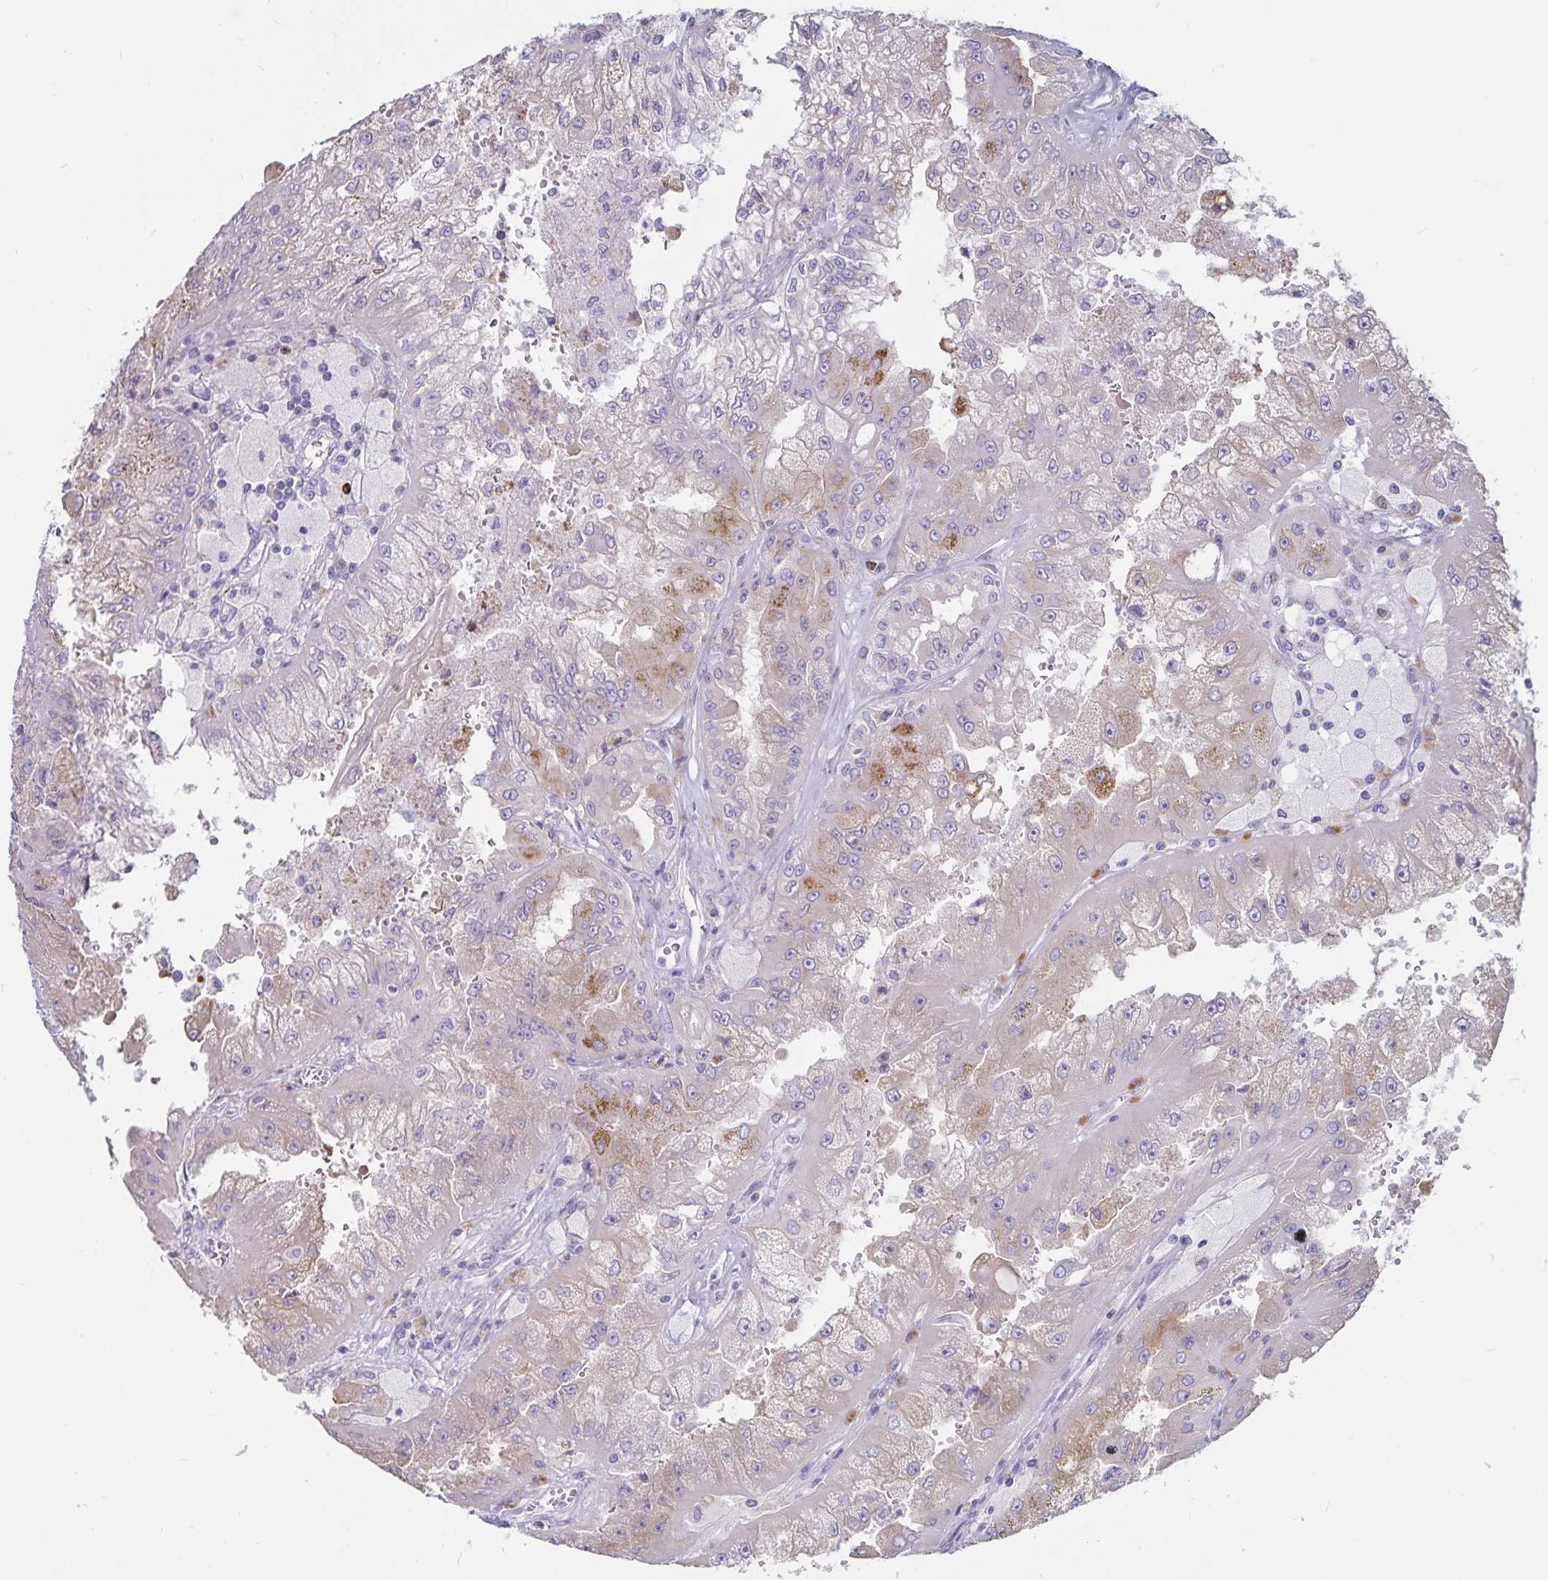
{"staining": {"intensity": "moderate", "quantity": "<25%", "location": "cytoplasmic/membranous"}, "tissue": "renal cancer", "cell_type": "Tumor cells", "image_type": "cancer", "snomed": [{"axis": "morphology", "description": "Adenocarcinoma, NOS"}, {"axis": "topography", "description": "Kidney"}], "caption": "An IHC image of tumor tissue is shown. Protein staining in brown labels moderate cytoplasmic/membranous positivity in adenocarcinoma (renal) within tumor cells.", "gene": "GNLY", "patient": {"sex": "male", "age": 58}}